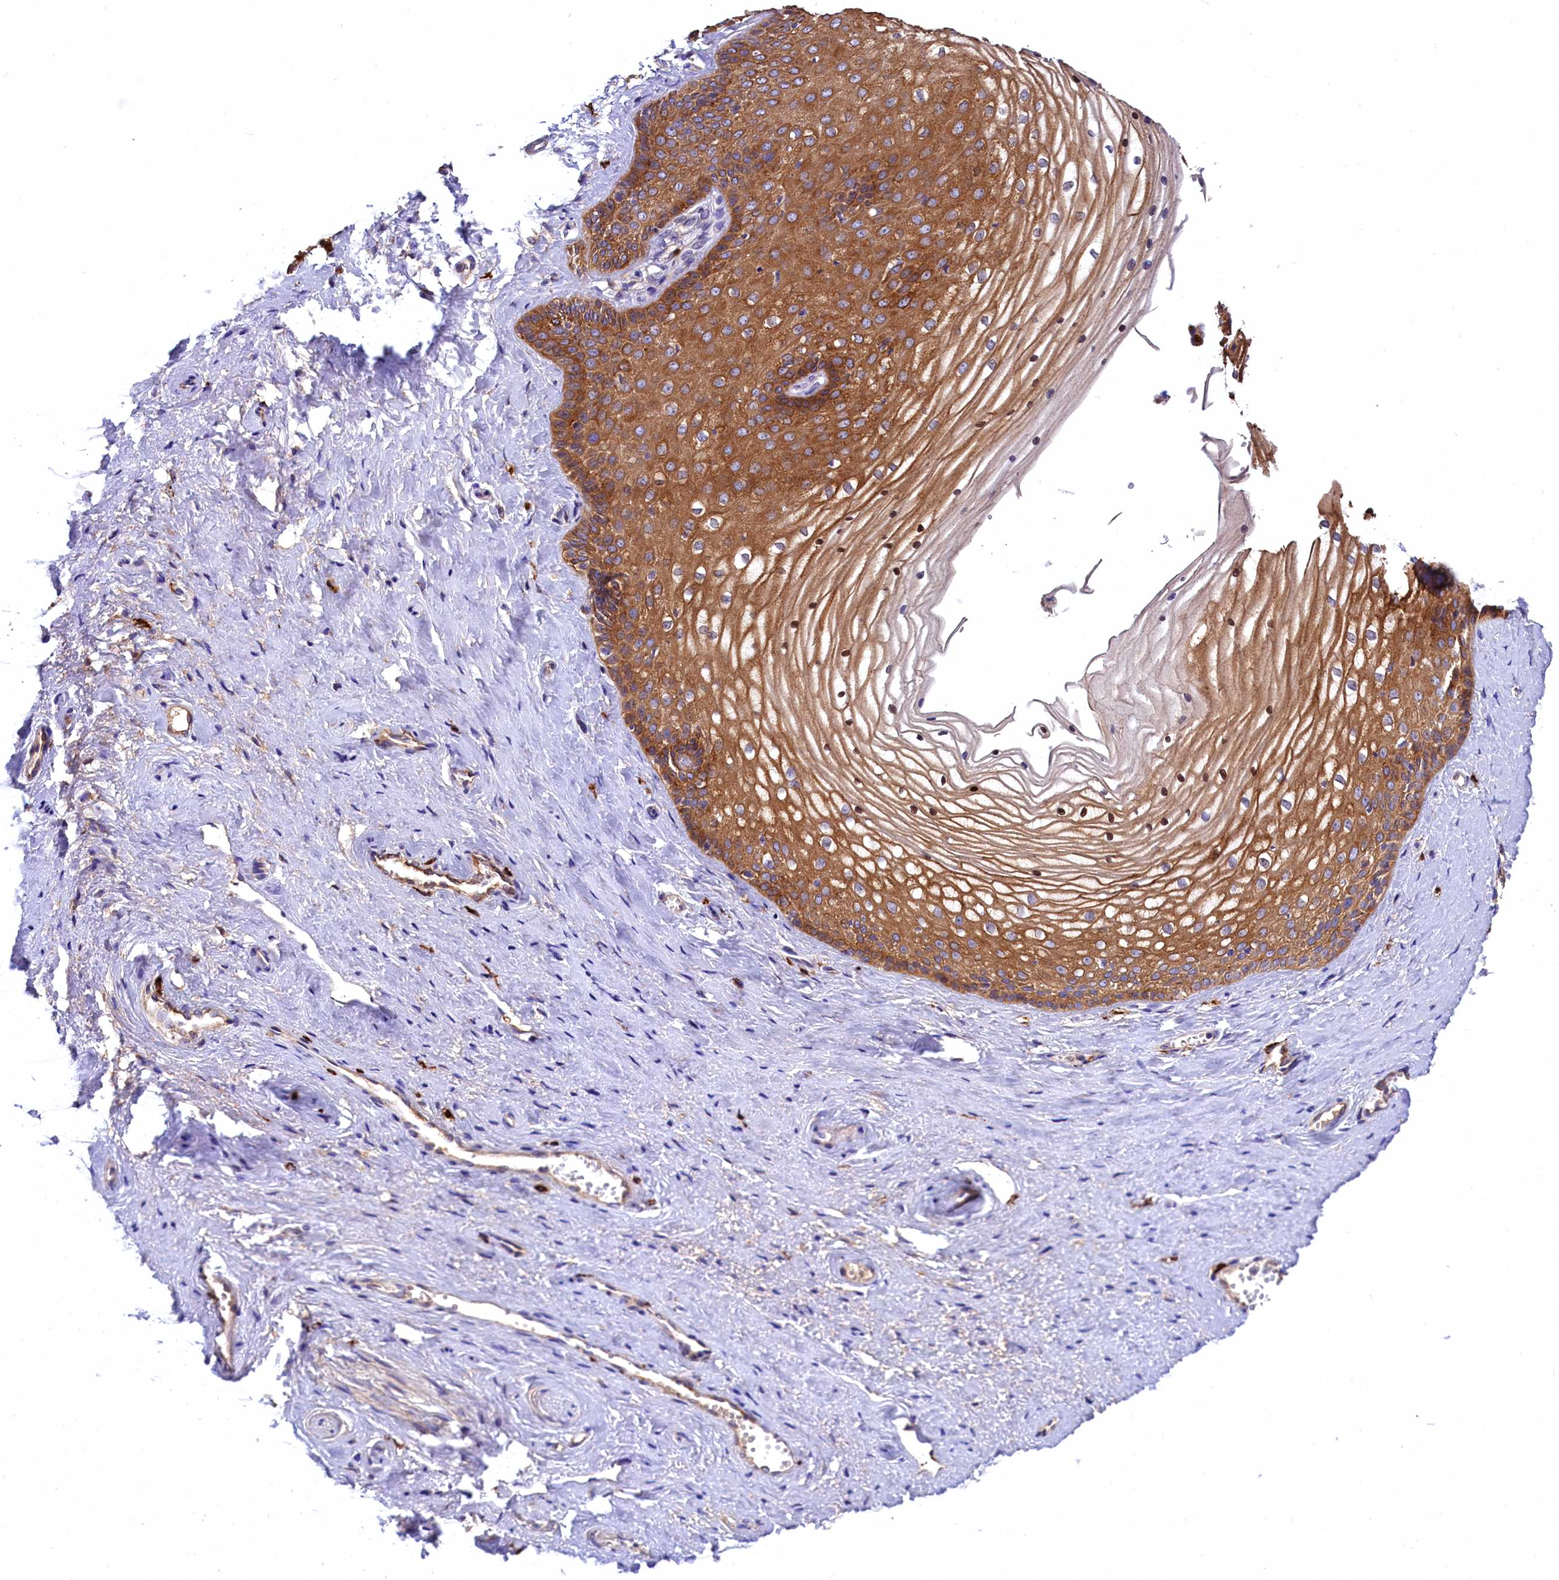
{"staining": {"intensity": "strong", "quantity": ">75%", "location": "cytoplasmic/membranous"}, "tissue": "vagina", "cell_type": "Squamous epithelial cells", "image_type": "normal", "snomed": [{"axis": "morphology", "description": "Normal tissue, NOS"}, {"axis": "topography", "description": "Vagina"}, {"axis": "topography", "description": "Cervix"}], "caption": "IHC photomicrograph of normal vagina stained for a protein (brown), which displays high levels of strong cytoplasmic/membranous staining in about >75% of squamous epithelial cells.", "gene": "EPS8L2", "patient": {"sex": "female", "age": 40}}